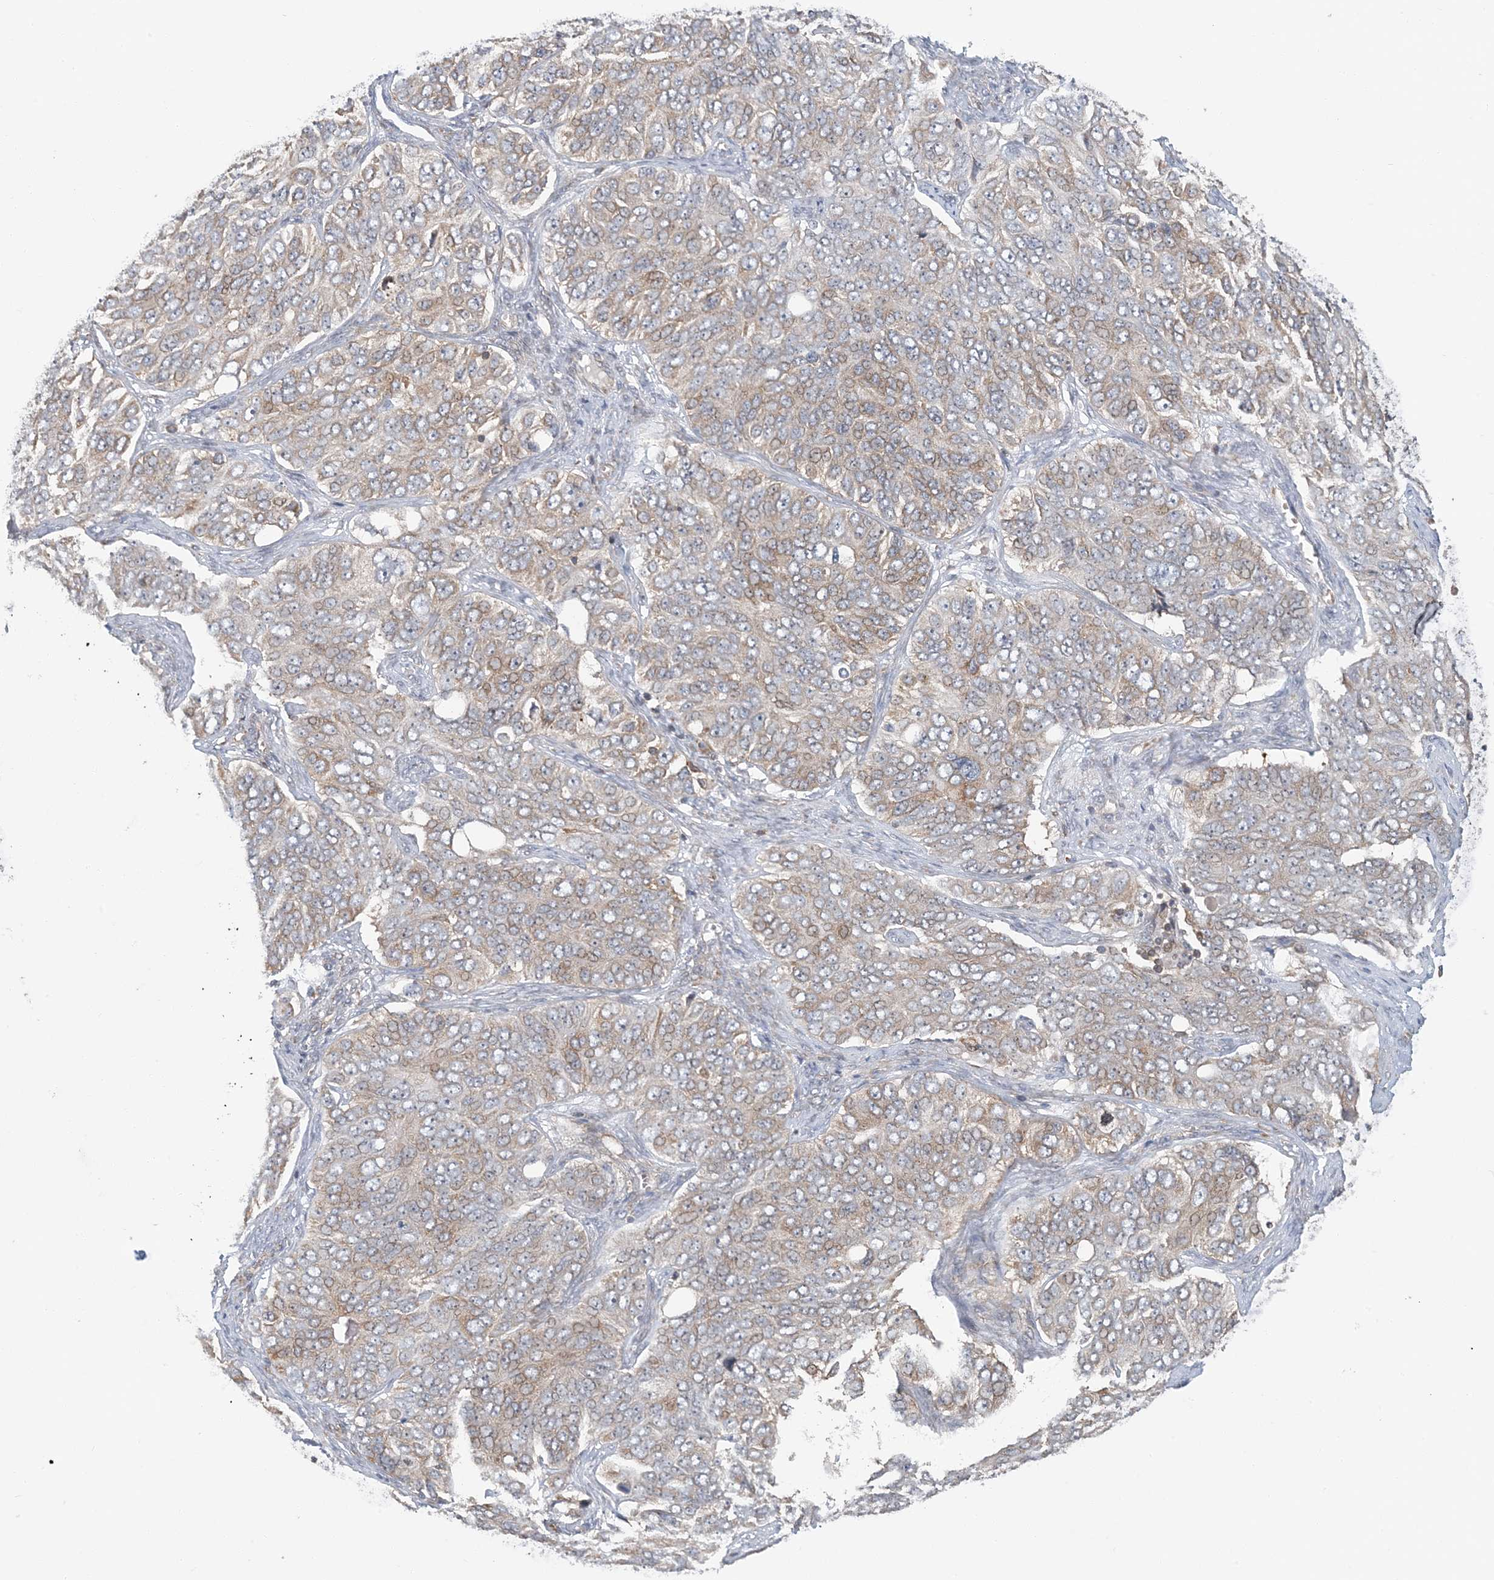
{"staining": {"intensity": "weak", "quantity": ">75%", "location": "cytoplasmic/membranous"}, "tissue": "ovarian cancer", "cell_type": "Tumor cells", "image_type": "cancer", "snomed": [{"axis": "morphology", "description": "Carcinoma, endometroid"}, {"axis": "topography", "description": "Ovary"}], "caption": "An image of ovarian endometroid carcinoma stained for a protein demonstrates weak cytoplasmic/membranous brown staining in tumor cells.", "gene": "ATP13A2", "patient": {"sex": "female", "age": 51}}